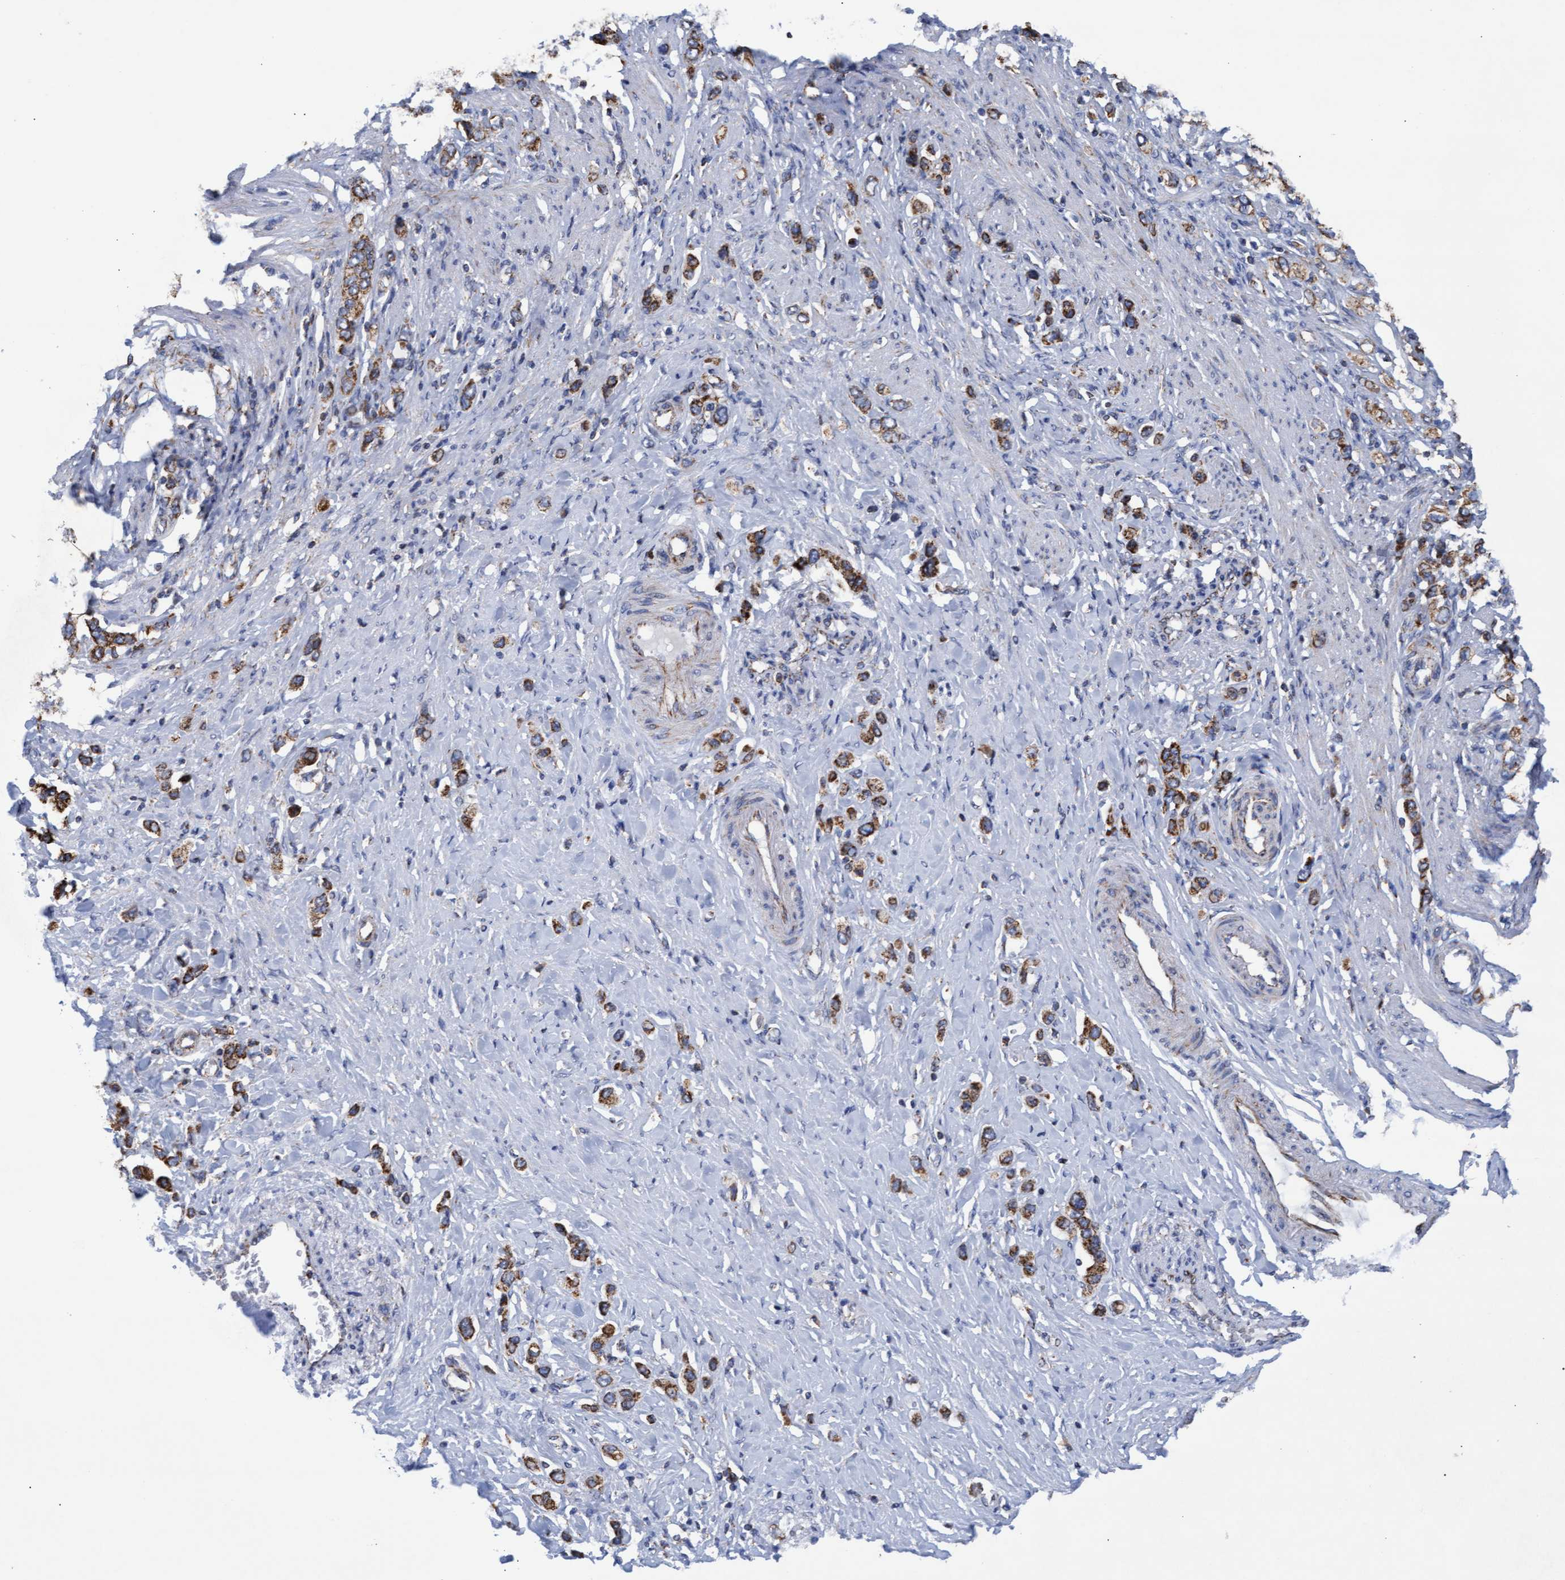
{"staining": {"intensity": "moderate", "quantity": ">75%", "location": "cytoplasmic/membranous"}, "tissue": "stomach cancer", "cell_type": "Tumor cells", "image_type": "cancer", "snomed": [{"axis": "morphology", "description": "Adenocarcinoma, NOS"}, {"axis": "topography", "description": "Stomach"}], "caption": "Protein analysis of adenocarcinoma (stomach) tissue reveals moderate cytoplasmic/membranous staining in about >75% of tumor cells.", "gene": "MRPL38", "patient": {"sex": "female", "age": 65}}